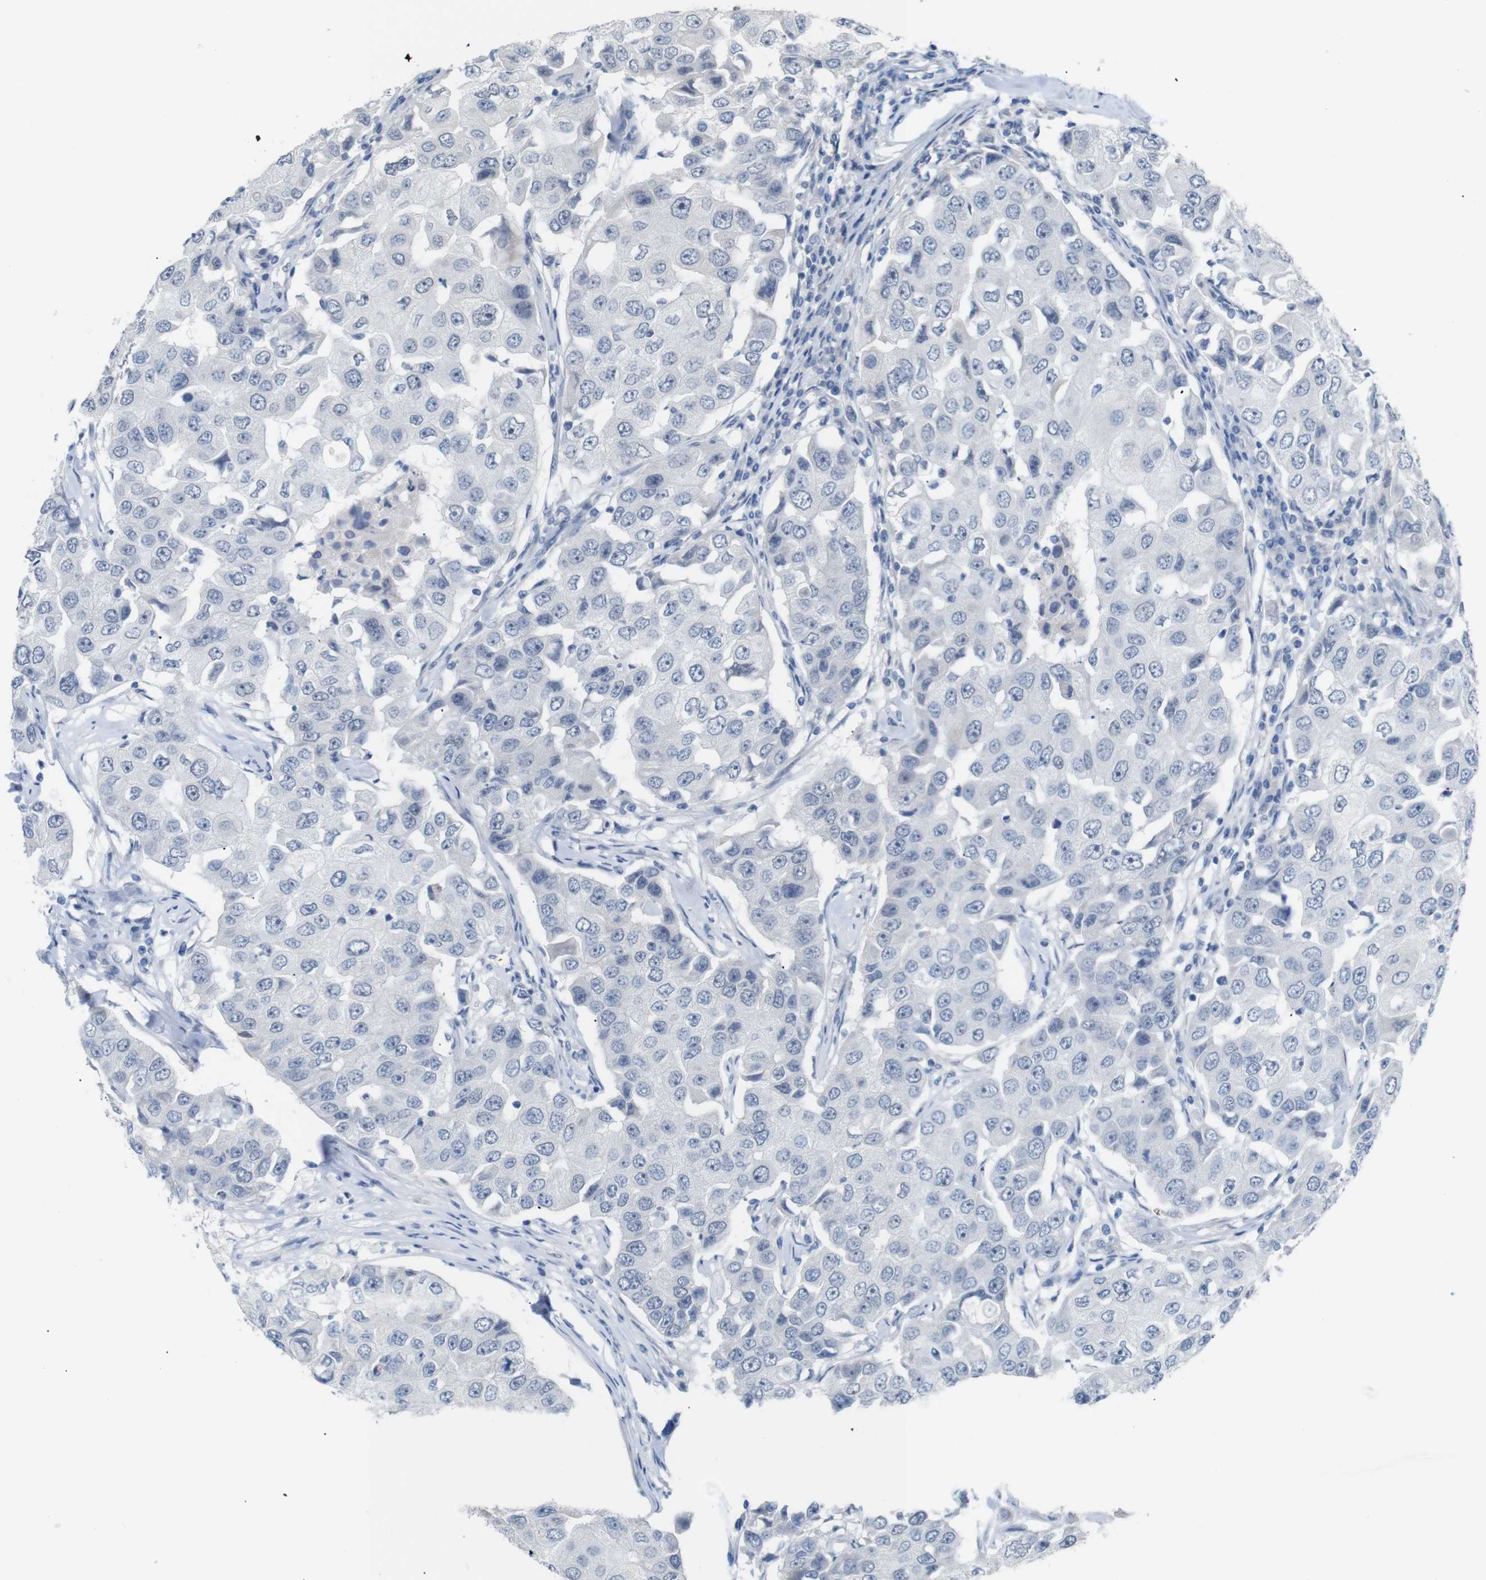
{"staining": {"intensity": "negative", "quantity": "none", "location": "none"}, "tissue": "breast cancer", "cell_type": "Tumor cells", "image_type": "cancer", "snomed": [{"axis": "morphology", "description": "Duct carcinoma"}, {"axis": "topography", "description": "Breast"}], "caption": "Micrograph shows no protein expression in tumor cells of breast infiltrating ductal carcinoma tissue.", "gene": "CHRM5", "patient": {"sex": "female", "age": 27}}